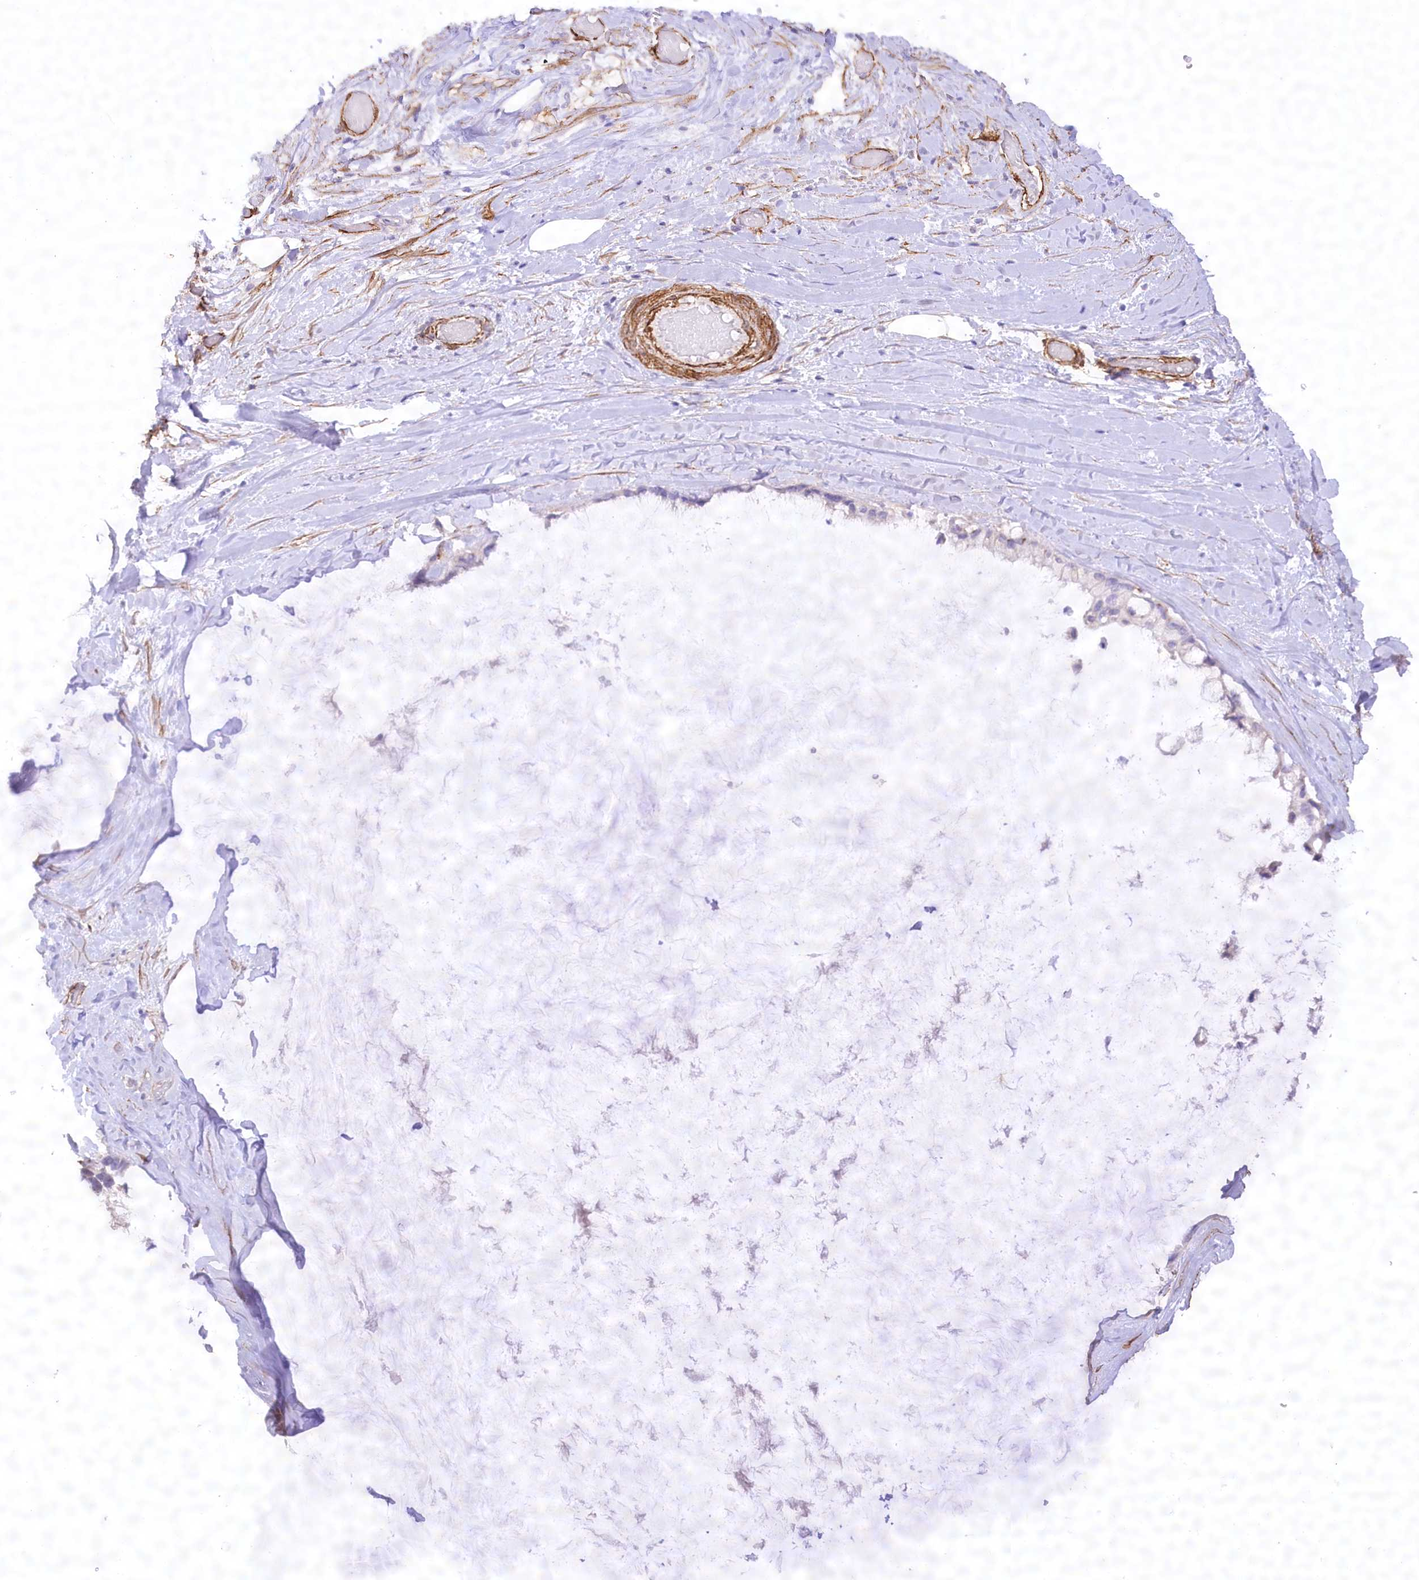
{"staining": {"intensity": "negative", "quantity": "none", "location": "none"}, "tissue": "ovarian cancer", "cell_type": "Tumor cells", "image_type": "cancer", "snomed": [{"axis": "morphology", "description": "Cystadenocarcinoma, mucinous, NOS"}, {"axis": "topography", "description": "Ovary"}], "caption": "The immunohistochemistry (IHC) image has no significant expression in tumor cells of ovarian cancer tissue.", "gene": "SYNPO2", "patient": {"sex": "female", "age": 39}}